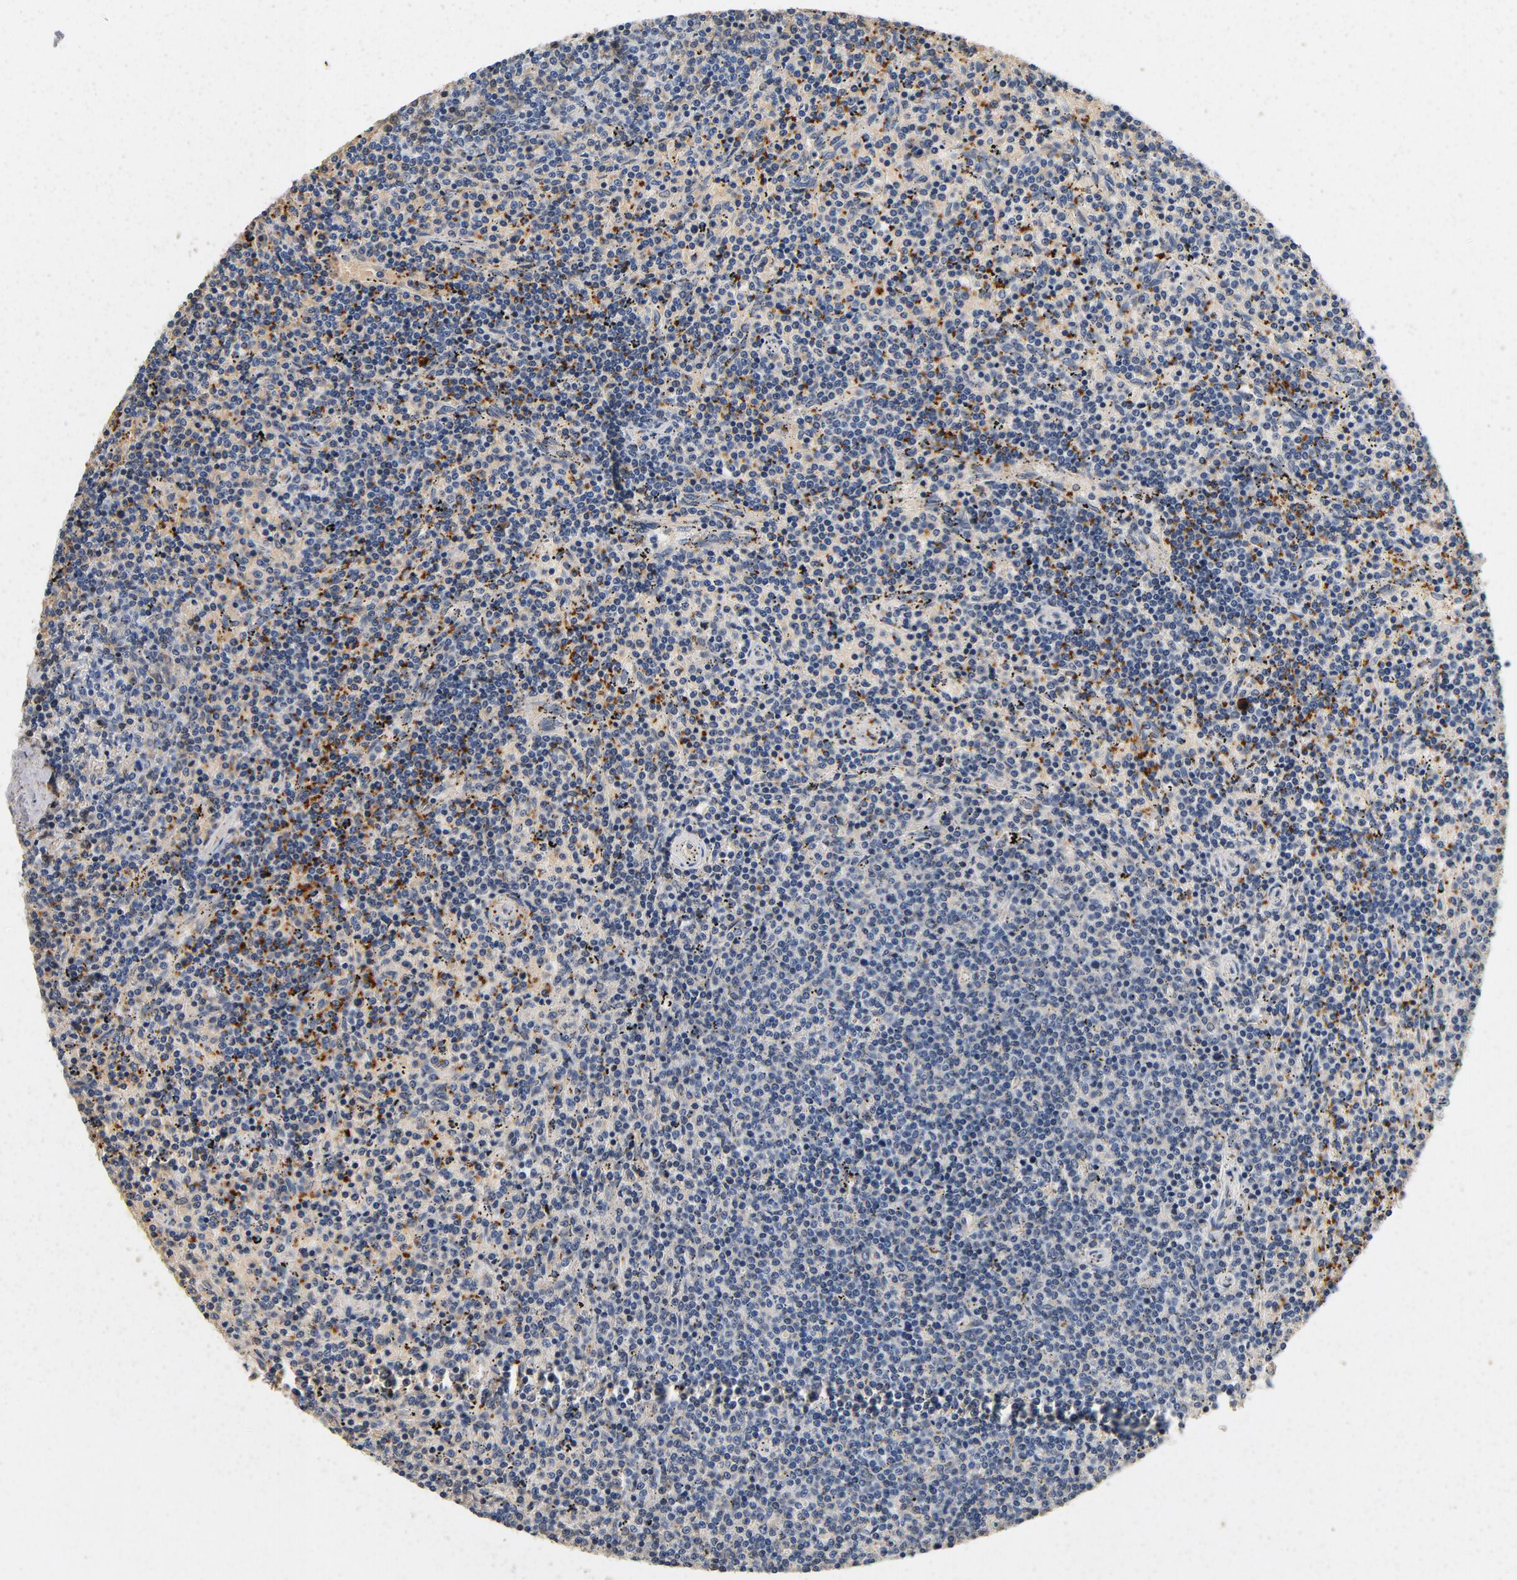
{"staining": {"intensity": "negative", "quantity": "none", "location": "none"}, "tissue": "lymphoma", "cell_type": "Tumor cells", "image_type": "cancer", "snomed": [{"axis": "morphology", "description": "Malignant lymphoma, non-Hodgkin's type, Low grade"}, {"axis": "topography", "description": "Spleen"}], "caption": "Tumor cells are negative for brown protein staining in lymphoma.", "gene": "LMAN2", "patient": {"sex": "female", "age": 50}}